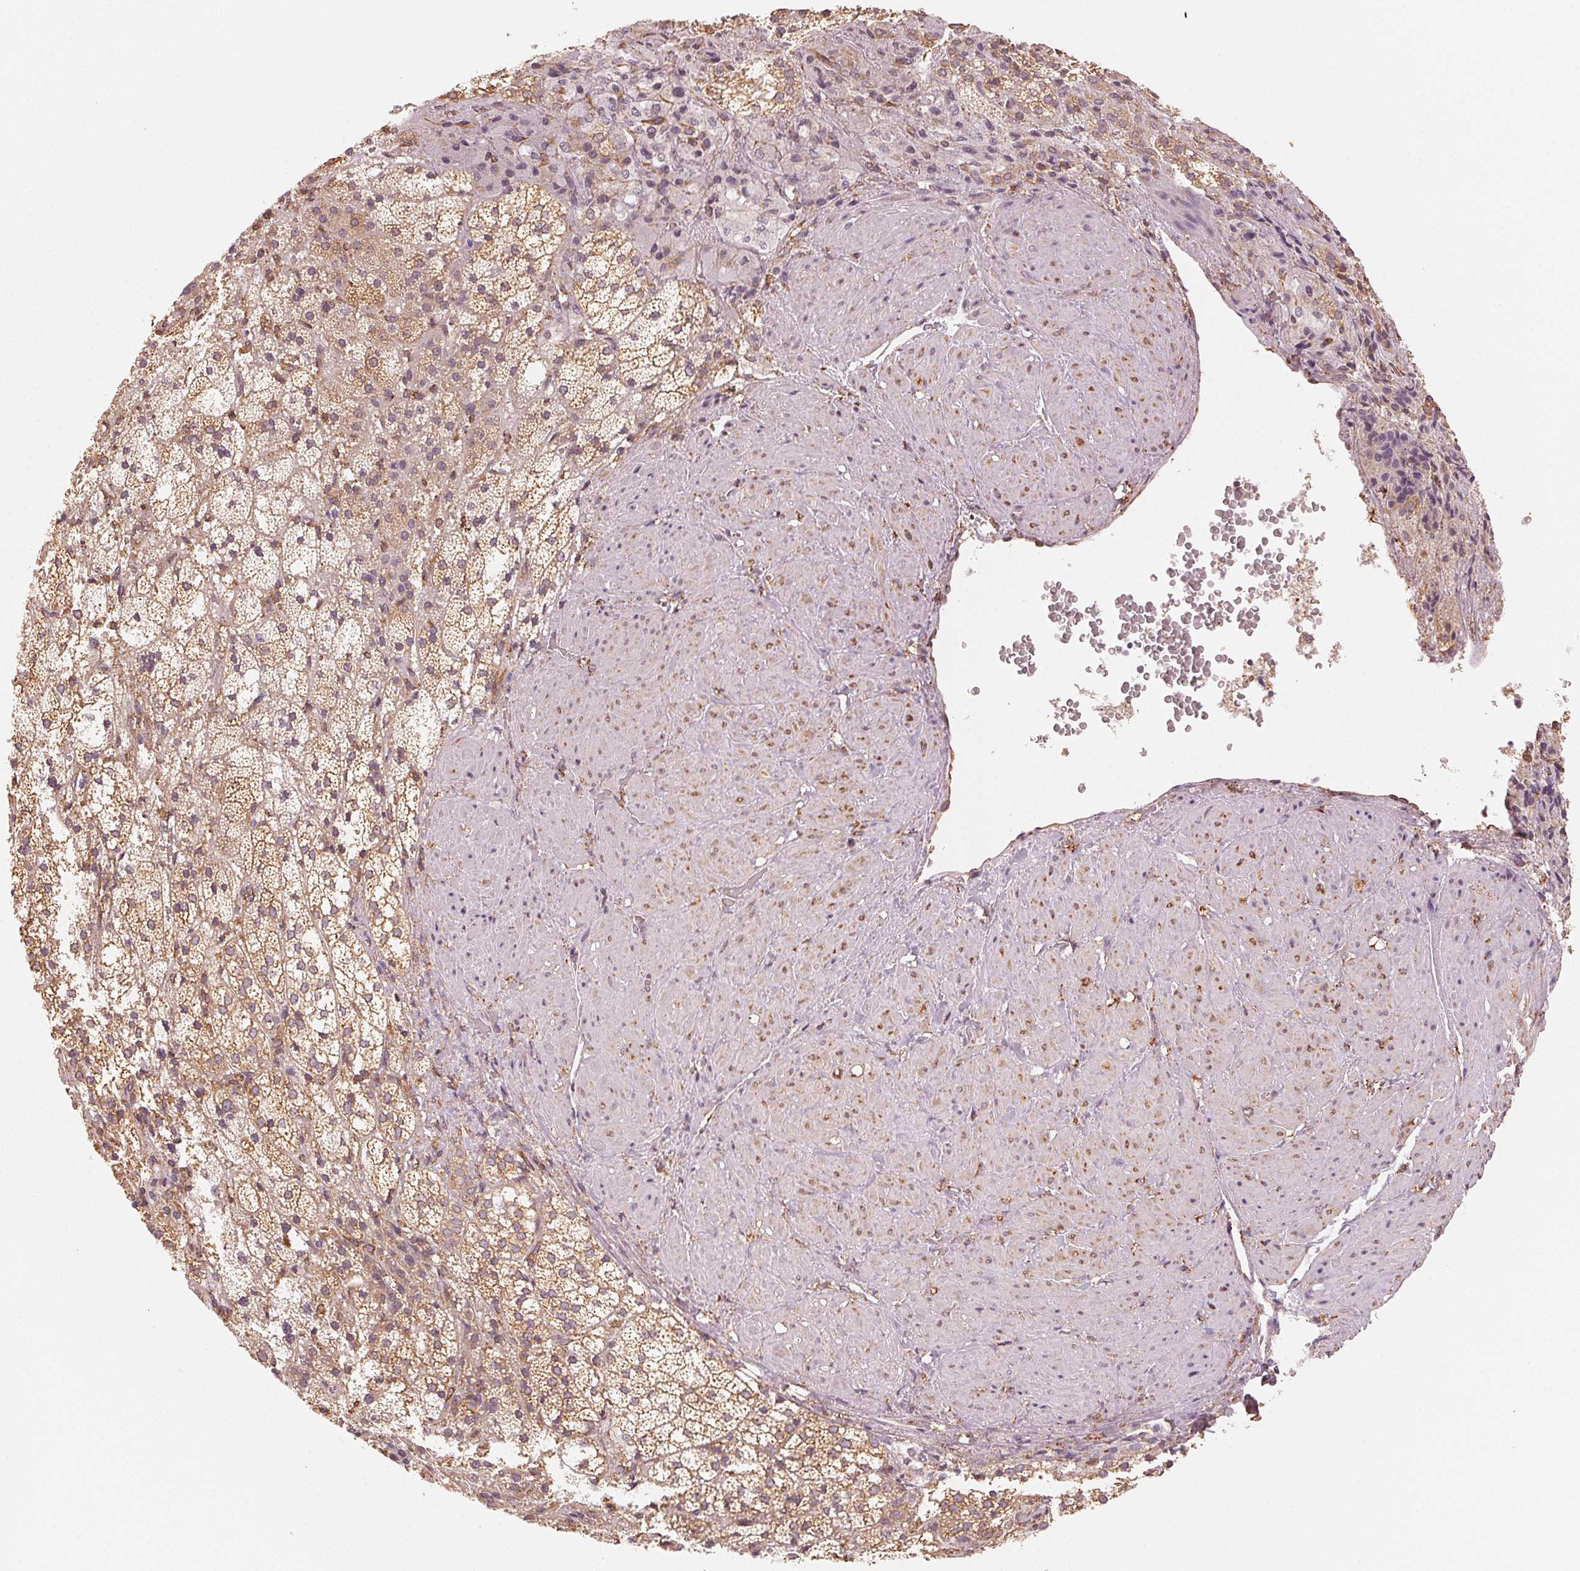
{"staining": {"intensity": "moderate", "quantity": ">75%", "location": "cytoplasmic/membranous"}, "tissue": "adrenal gland", "cell_type": "Glandular cells", "image_type": "normal", "snomed": [{"axis": "morphology", "description": "Normal tissue, NOS"}, {"axis": "topography", "description": "Adrenal gland"}], "caption": "Immunohistochemical staining of benign human adrenal gland shows medium levels of moderate cytoplasmic/membranous positivity in approximately >75% of glandular cells. Using DAB (3,3'-diaminobenzidine) (brown) and hematoxylin (blue) stains, captured at high magnification using brightfield microscopy.", "gene": "RCN3", "patient": {"sex": "male", "age": 53}}